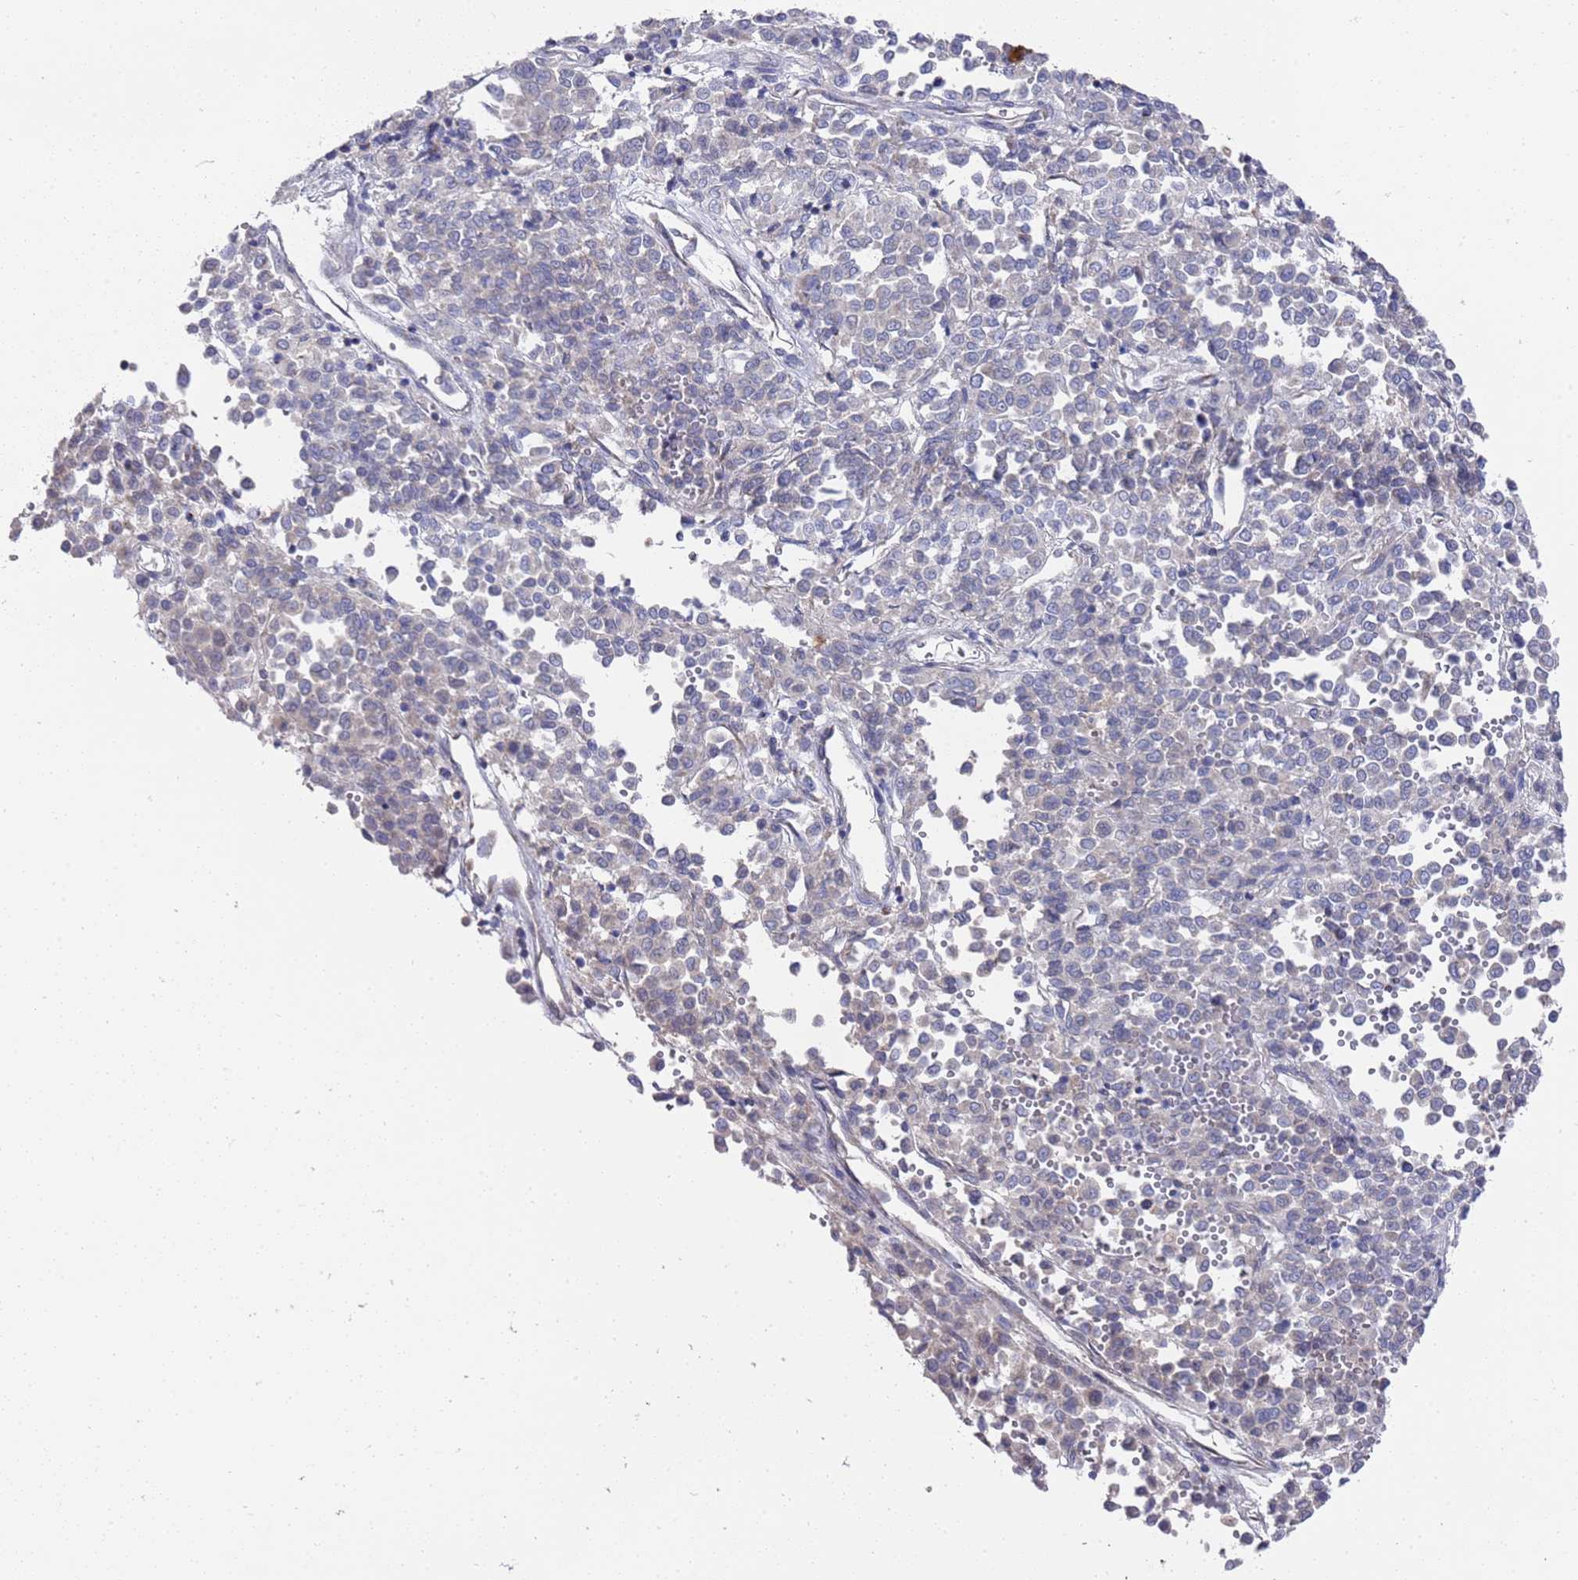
{"staining": {"intensity": "negative", "quantity": "none", "location": "none"}, "tissue": "melanoma", "cell_type": "Tumor cells", "image_type": "cancer", "snomed": [{"axis": "morphology", "description": "Malignant melanoma, Metastatic site"}, {"axis": "topography", "description": "Pancreas"}], "caption": "A micrograph of melanoma stained for a protein exhibits no brown staining in tumor cells.", "gene": "NPEPPS", "patient": {"sex": "female", "age": 30}}